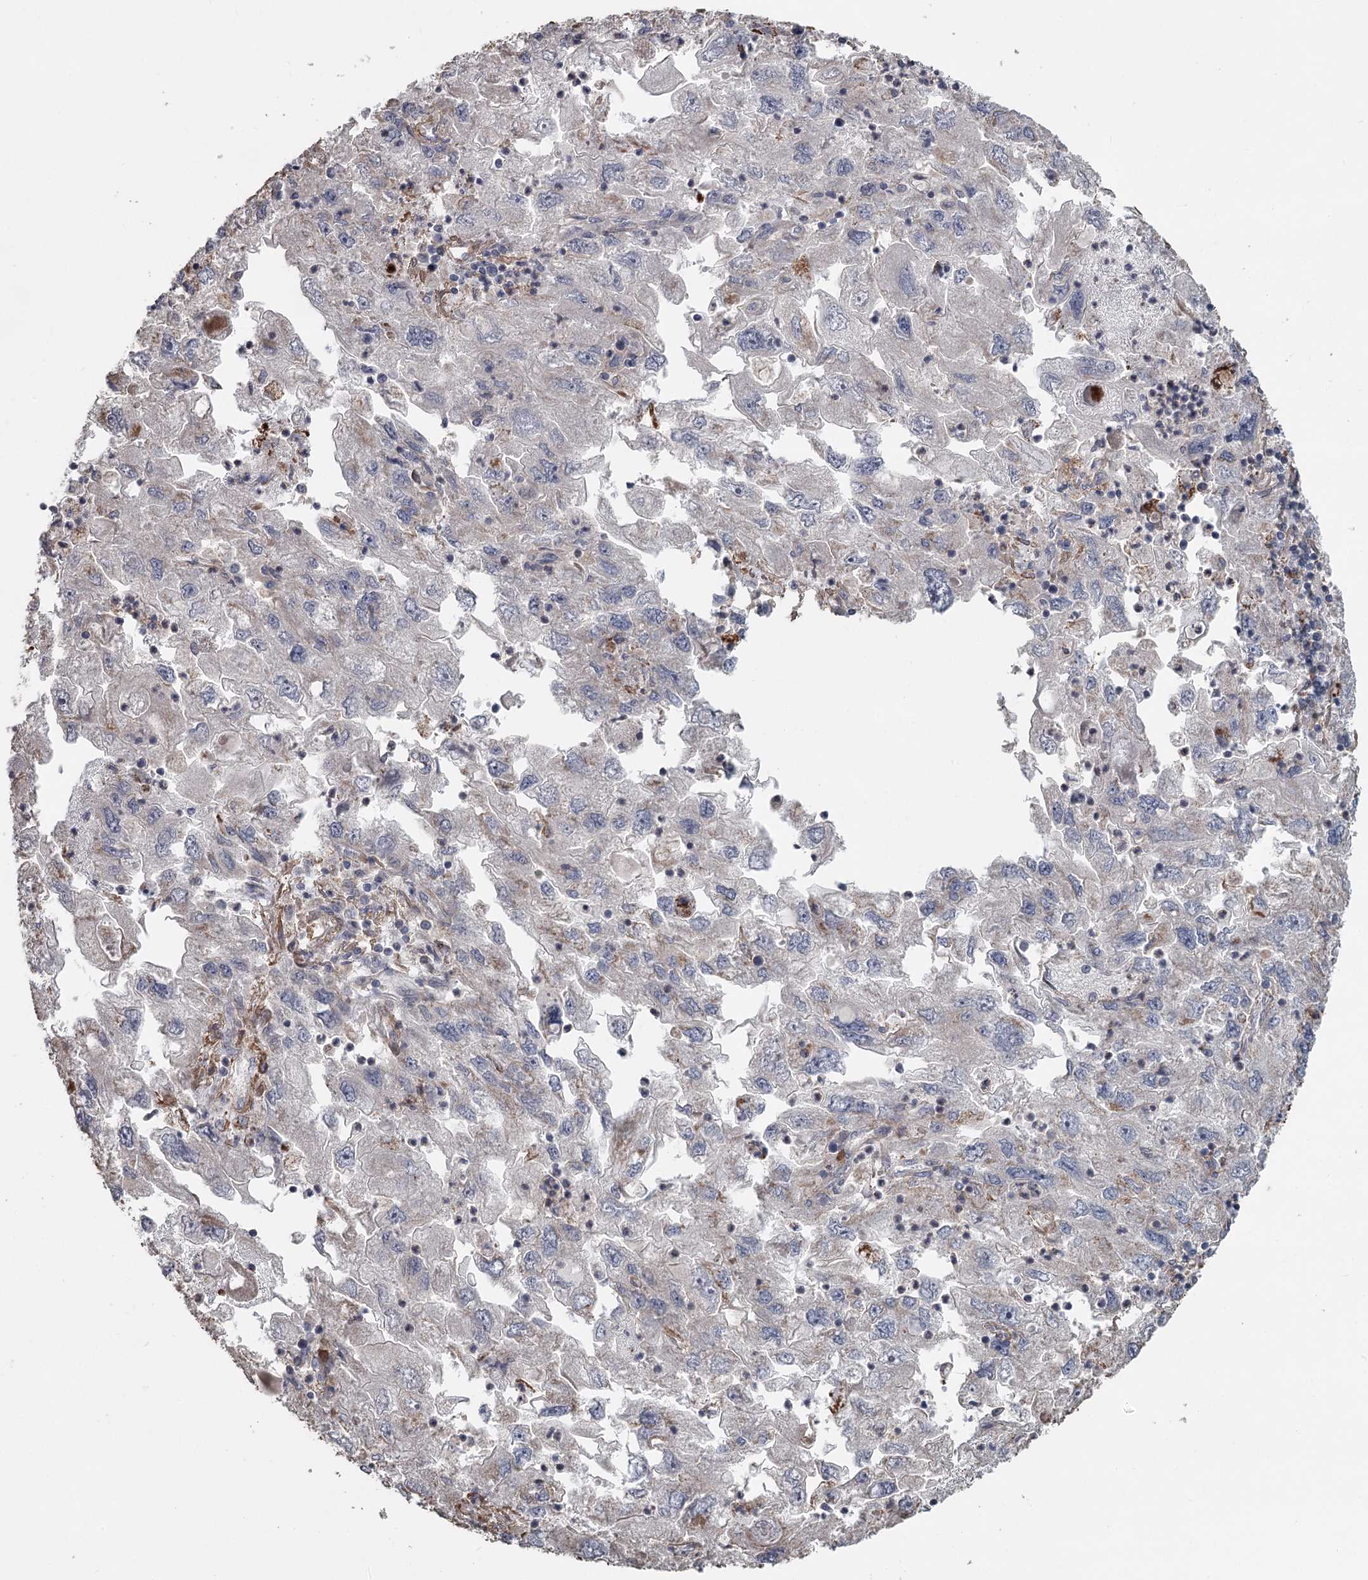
{"staining": {"intensity": "negative", "quantity": "none", "location": "none"}, "tissue": "endometrial cancer", "cell_type": "Tumor cells", "image_type": "cancer", "snomed": [{"axis": "morphology", "description": "Adenocarcinoma, NOS"}, {"axis": "topography", "description": "Endometrium"}], "caption": "Tumor cells are negative for brown protein staining in endometrial adenocarcinoma.", "gene": "DHRS9", "patient": {"sex": "female", "age": 49}}